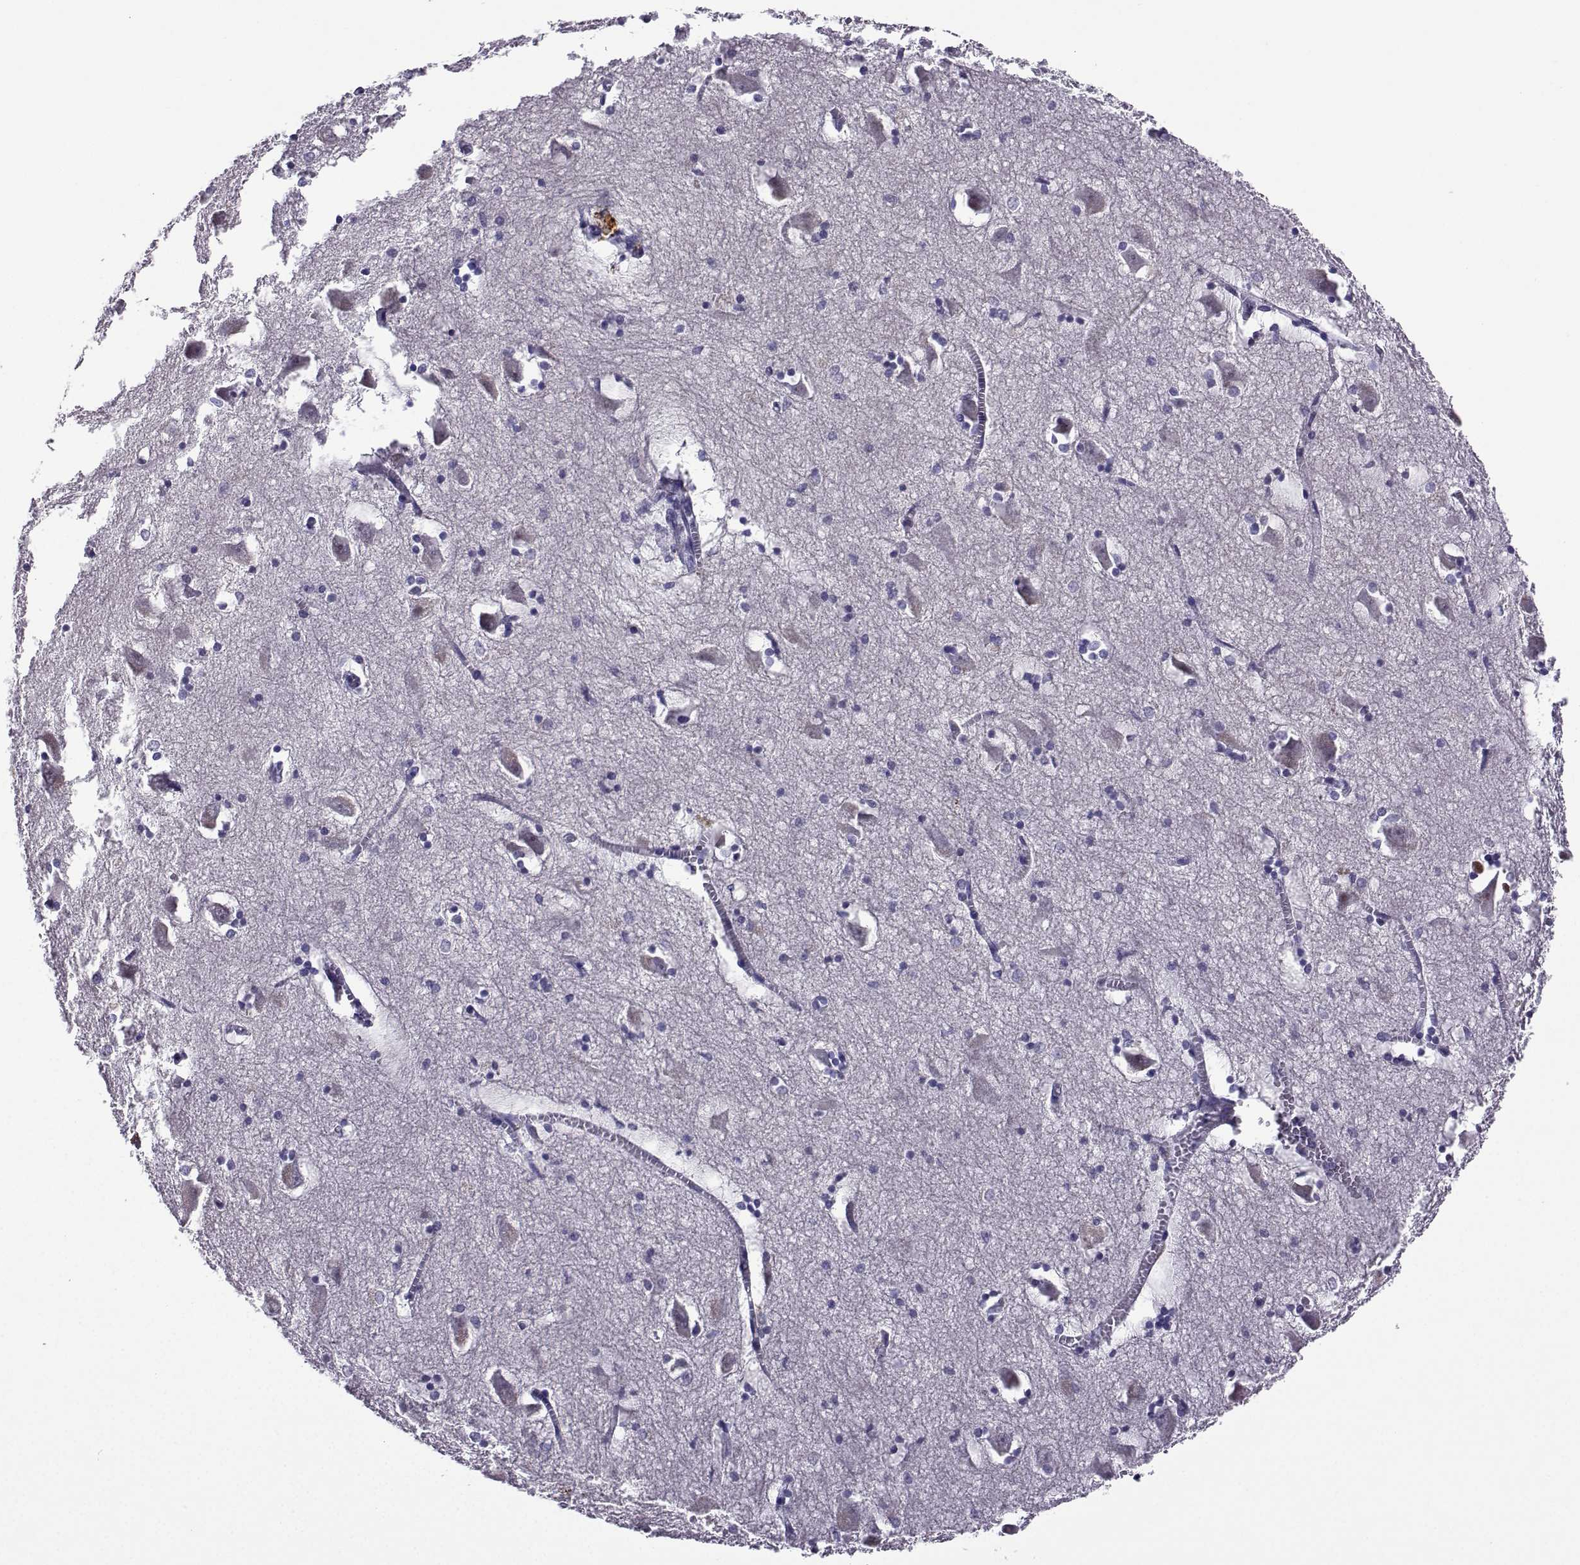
{"staining": {"intensity": "negative", "quantity": "none", "location": "none"}, "tissue": "hippocampus", "cell_type": "Glial cells", "image_type": "normal", "snomed": [{"axis": "morphology", "description": "Normal tissue, NOS"}, {"axis": "topography", "description": "Lateral ventricle wall"}, {"axis": "topography", "description": "Hippocampus"}], "caption": "This is a micrograph of immunohistochemistry staining of normal hippocampus, which shows no expression in glial cells. The staining was performed using DAB (3,3'-diaminobenzidine) to visualize the protein expression in brown, while the nuclei were stained in blue with hematoxylin (Magnification: 20x).", "gene": "LRFN2", "patient": {"sex": "female", "age": 63}}